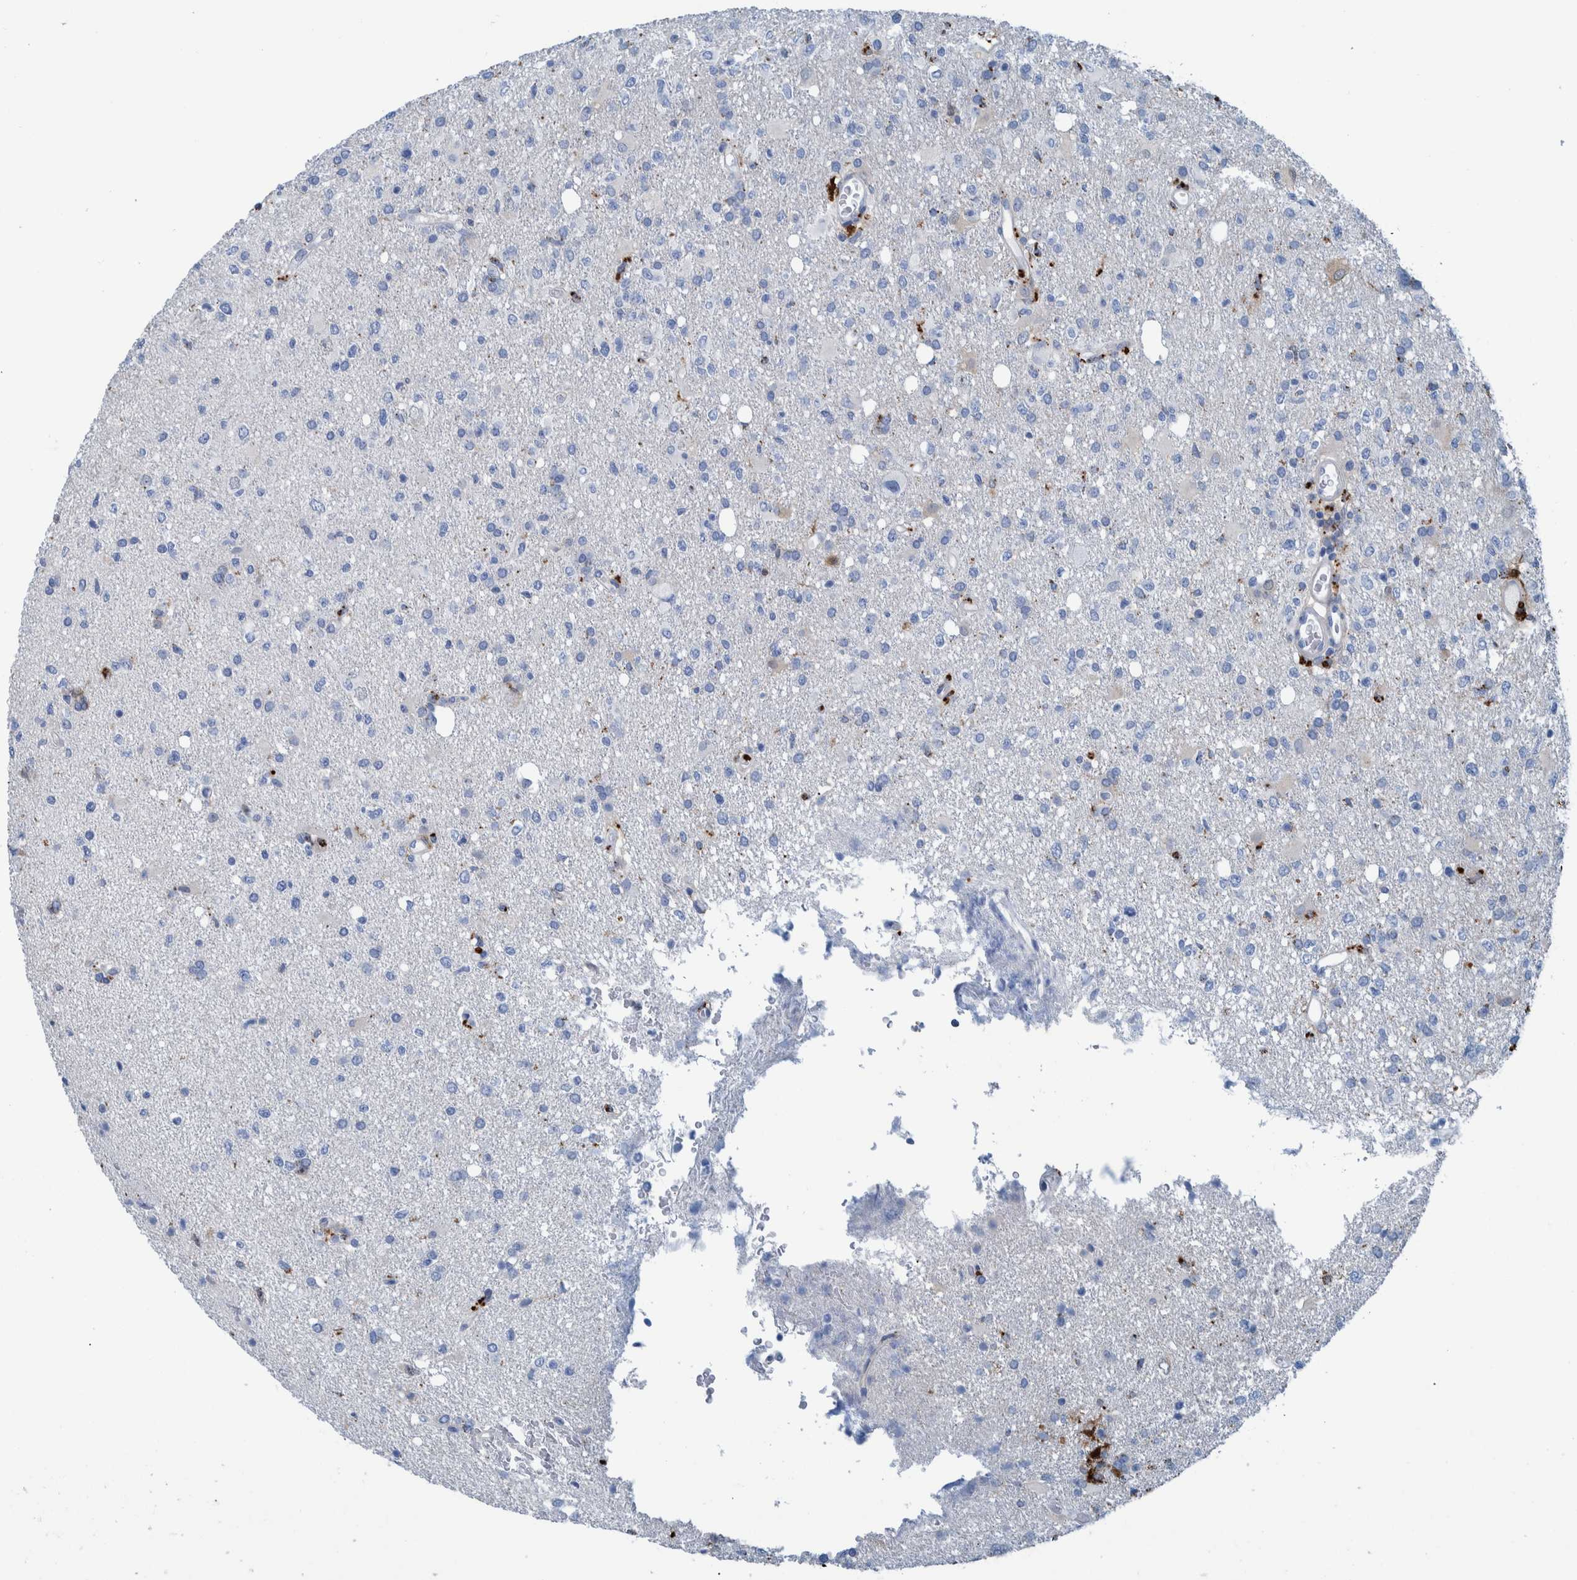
{"staining": {"intensity": "negative", "quantity": "none", "location": "none"}, "tissue": "glioma", "cell_type": "Tumor cells", "image_type": "cancer", "snomed": [{"axis": "morphology", "description": "Glioma, malignant, High grade"}, {"axis": "topography", "description": "Brain"}], "caption": "Human glioma stained for a protein using immunohistochemistry (IHC) displays no expression in tumor cells.", "gene": "IDO1", "patient": {"sex": "female", "age": 57}}